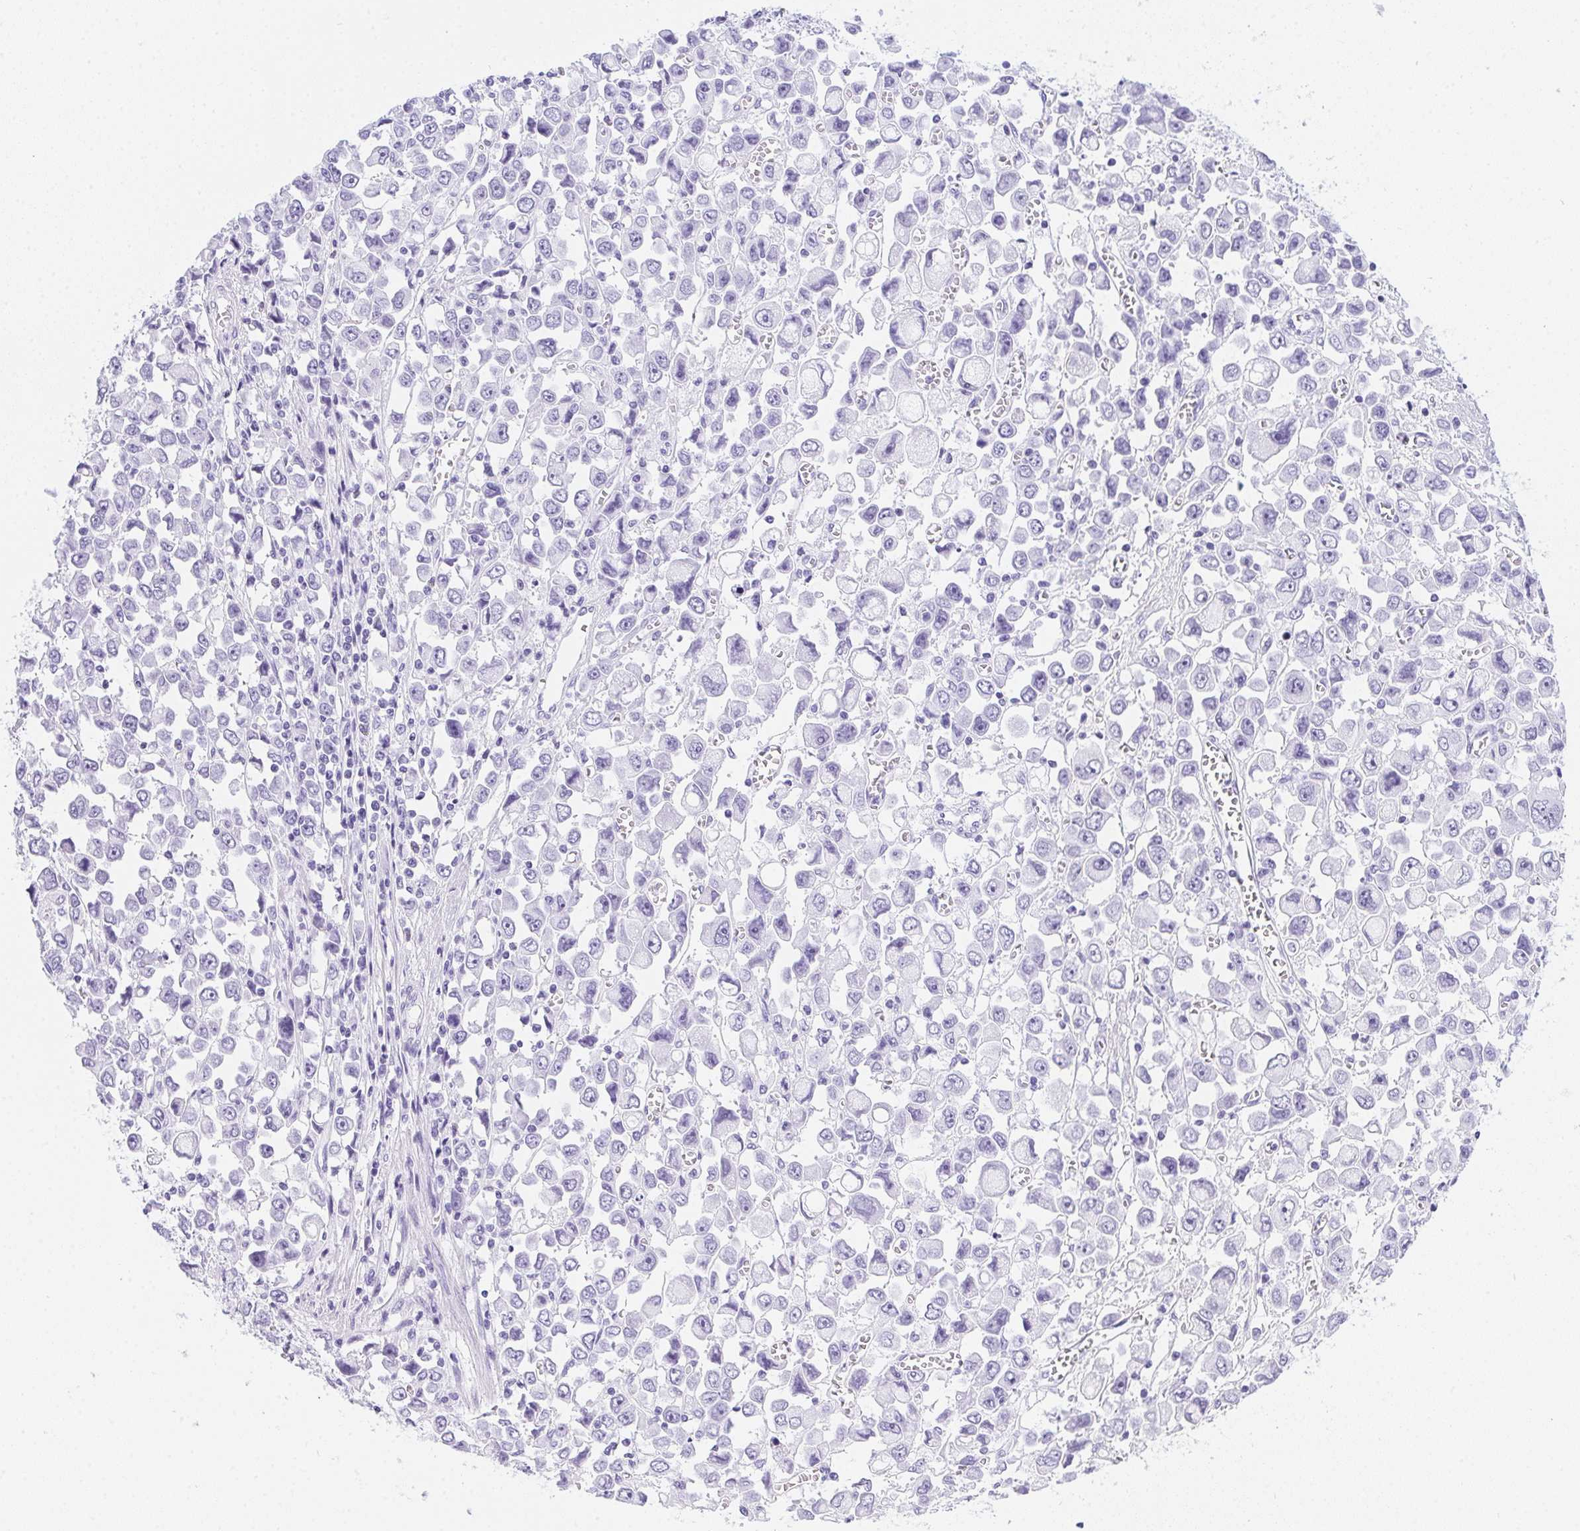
{"staining": {"intensity": "negative", "quantity": "none", "location": "none"}, "tissue": "stomach cancer", "cell_type": "Tumor cells", "image_type": "cancer", "snomed": [{"axis": "morphology", "description": "Adenocarcinoma, NOS"}, {"axis": "topography", "description": "Stomach, upper"}], "caption": "Immunohistochemistry (IHC) of stomach adenocarcinoma shows no positivity in tumor cells.", "gene": "HELLS", "patient": {"sex": "male", "age": 70}}